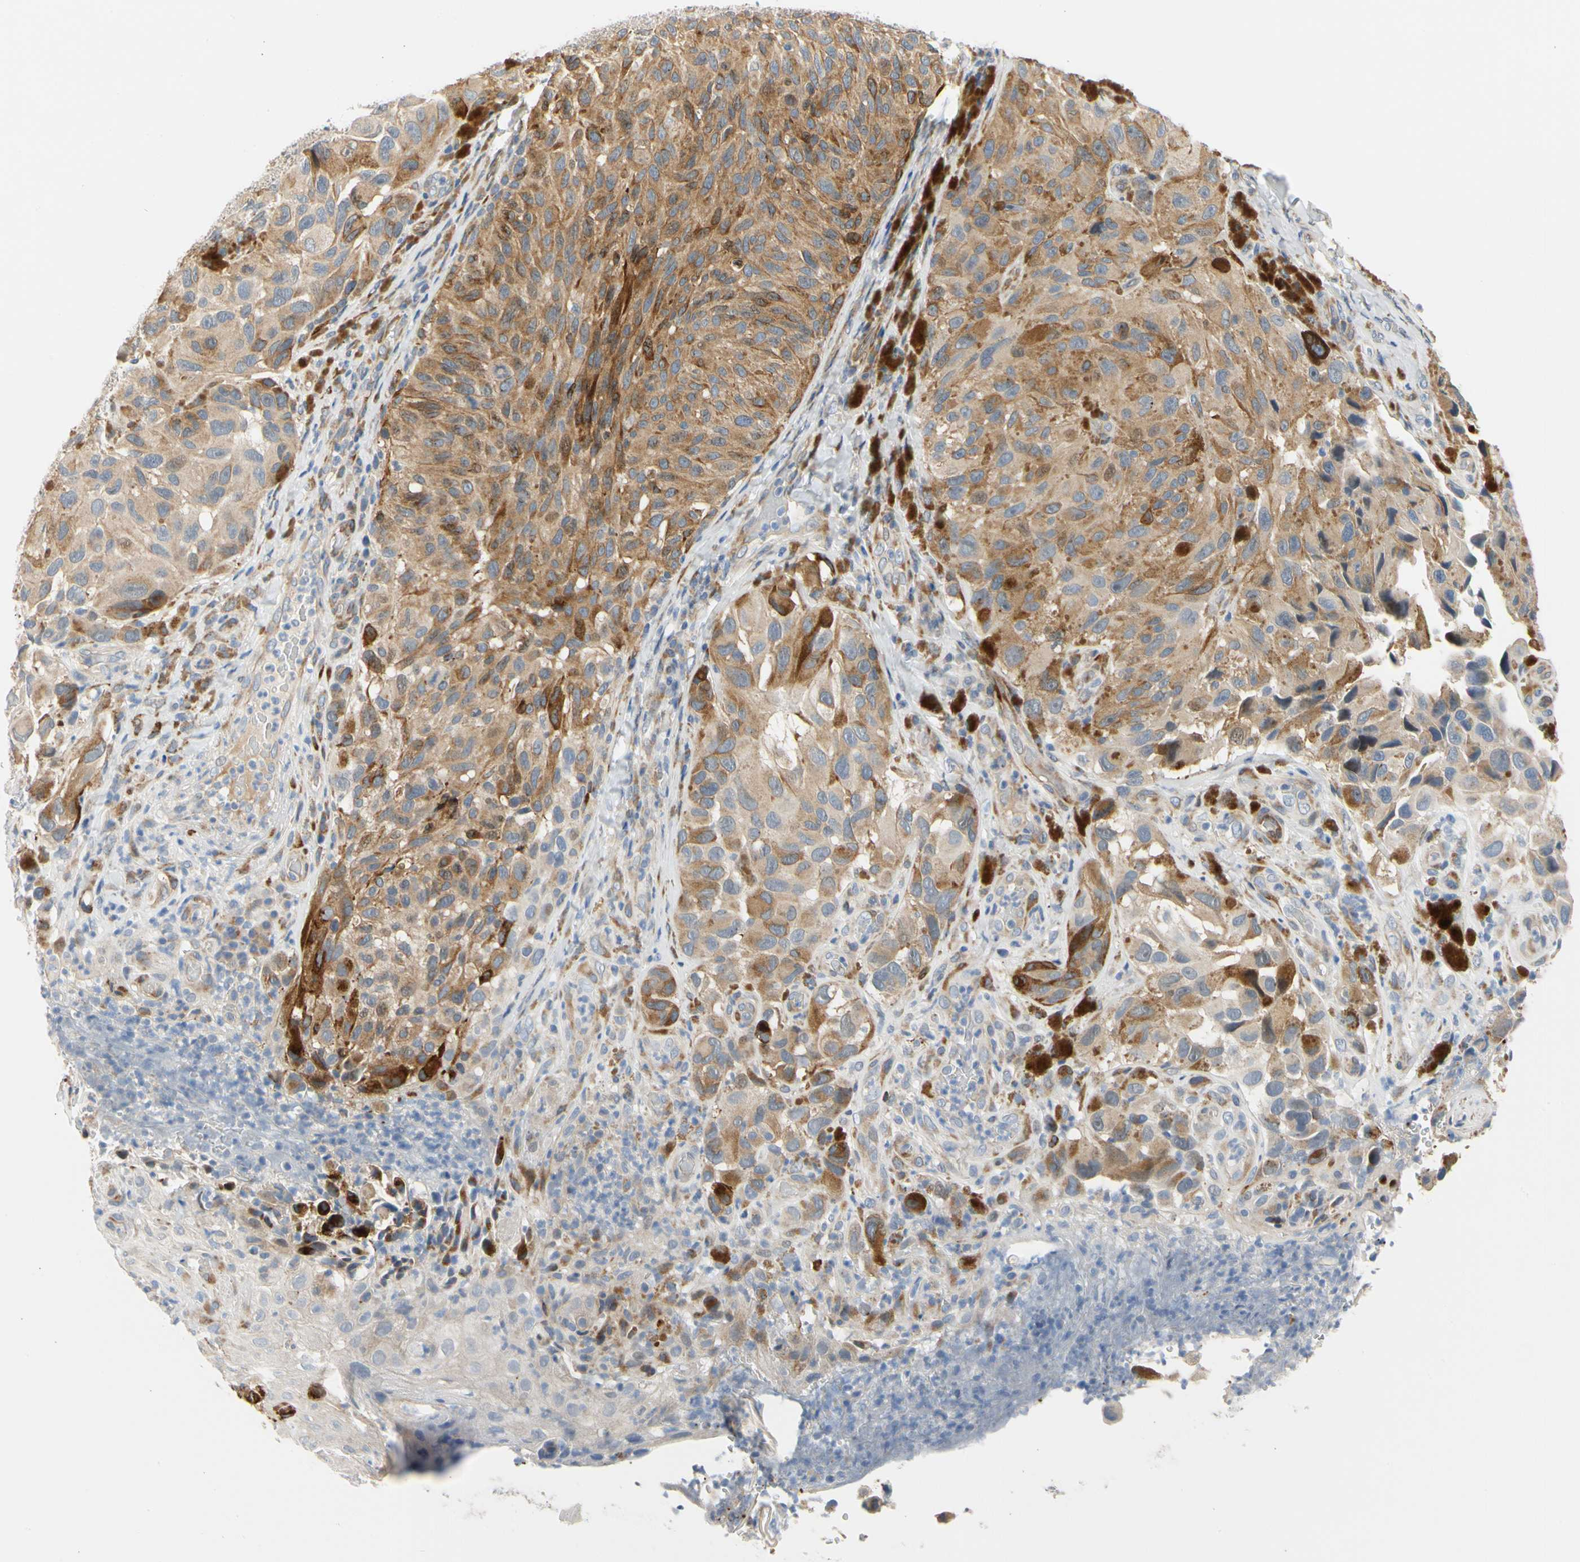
{"staining": {"intensity": "moderate", "quantity": ">75%", "location": "cytoplasmic/membranous"}, "tissue": "melanoma", "cell_type": "Tumor cells", "image_type": "cancer", "snomed": [{"axis": "morphology", "description": "Malignant melanoma, NOS"}, {"axis": "topography", "description": "Skin"}], "caption": "Human melanoma stained for a protein (brown) demonstrates moderate cytoplasmic/membranous positive staining in approximately >75% of tumor cells.", "gene": "ZNF236", "patient": {"sex": "female", "age": 73}}